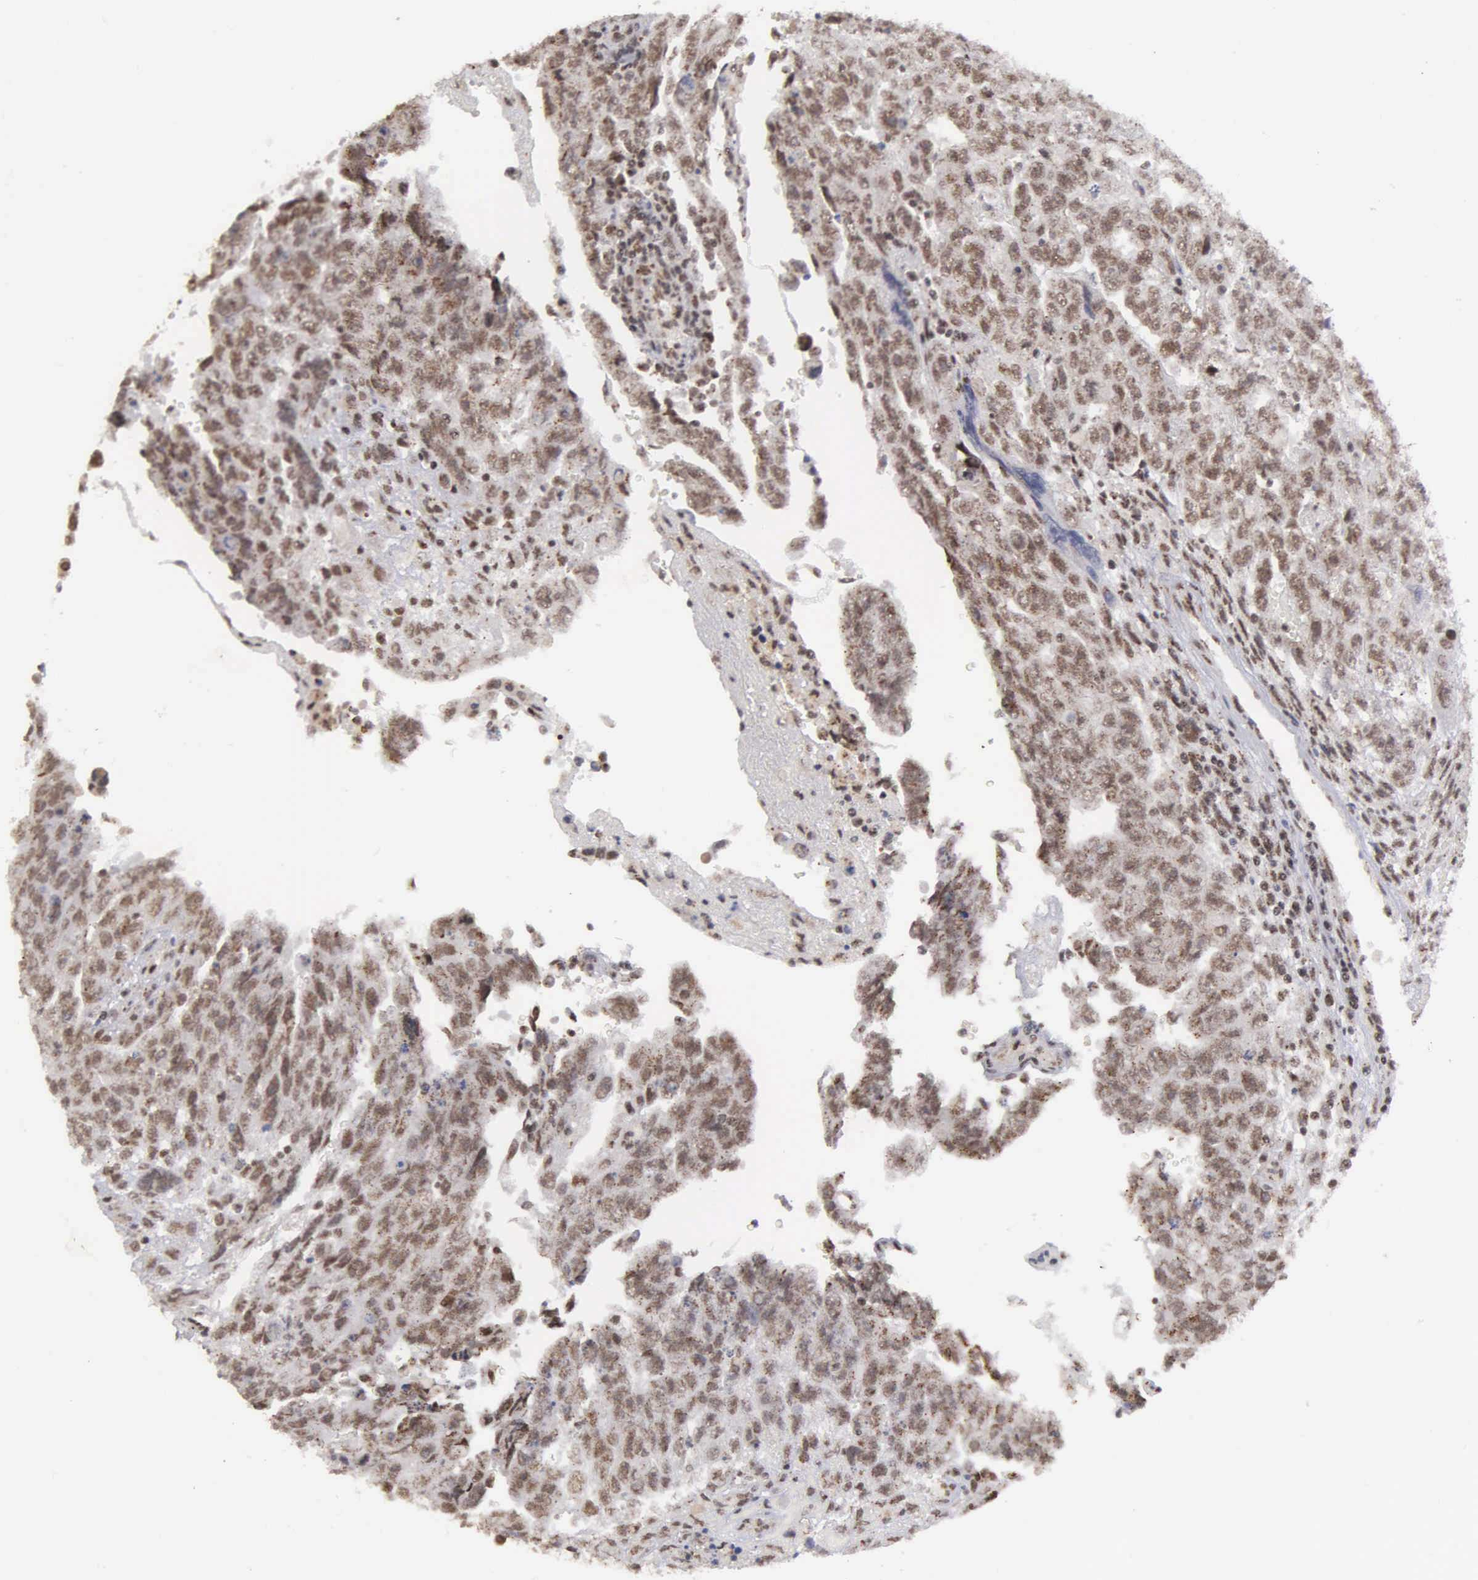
{"staining": {"intensity": "moderate", "quantity": ">75%", "location": "cytoplasmic/membranous,nuclear"}, "tissue": "testis cancer", "cell_type": "Tumor cells", "image_type": "cancer", "snomed": [{"axis": "morphology", "description": "Carcinoma, Embryonal, NOS"}, {"axis": "topography", "description": "Testis"}], "caption": "Testis embryonal carcinoma tissue shows moderate cytoplasmic/membranous and nuclear expression in about >75% of tumor cells, visualized by immunohistochemistry.", "gene": "GTF2A1", "patient": {"sex": "male", "age": 28}}